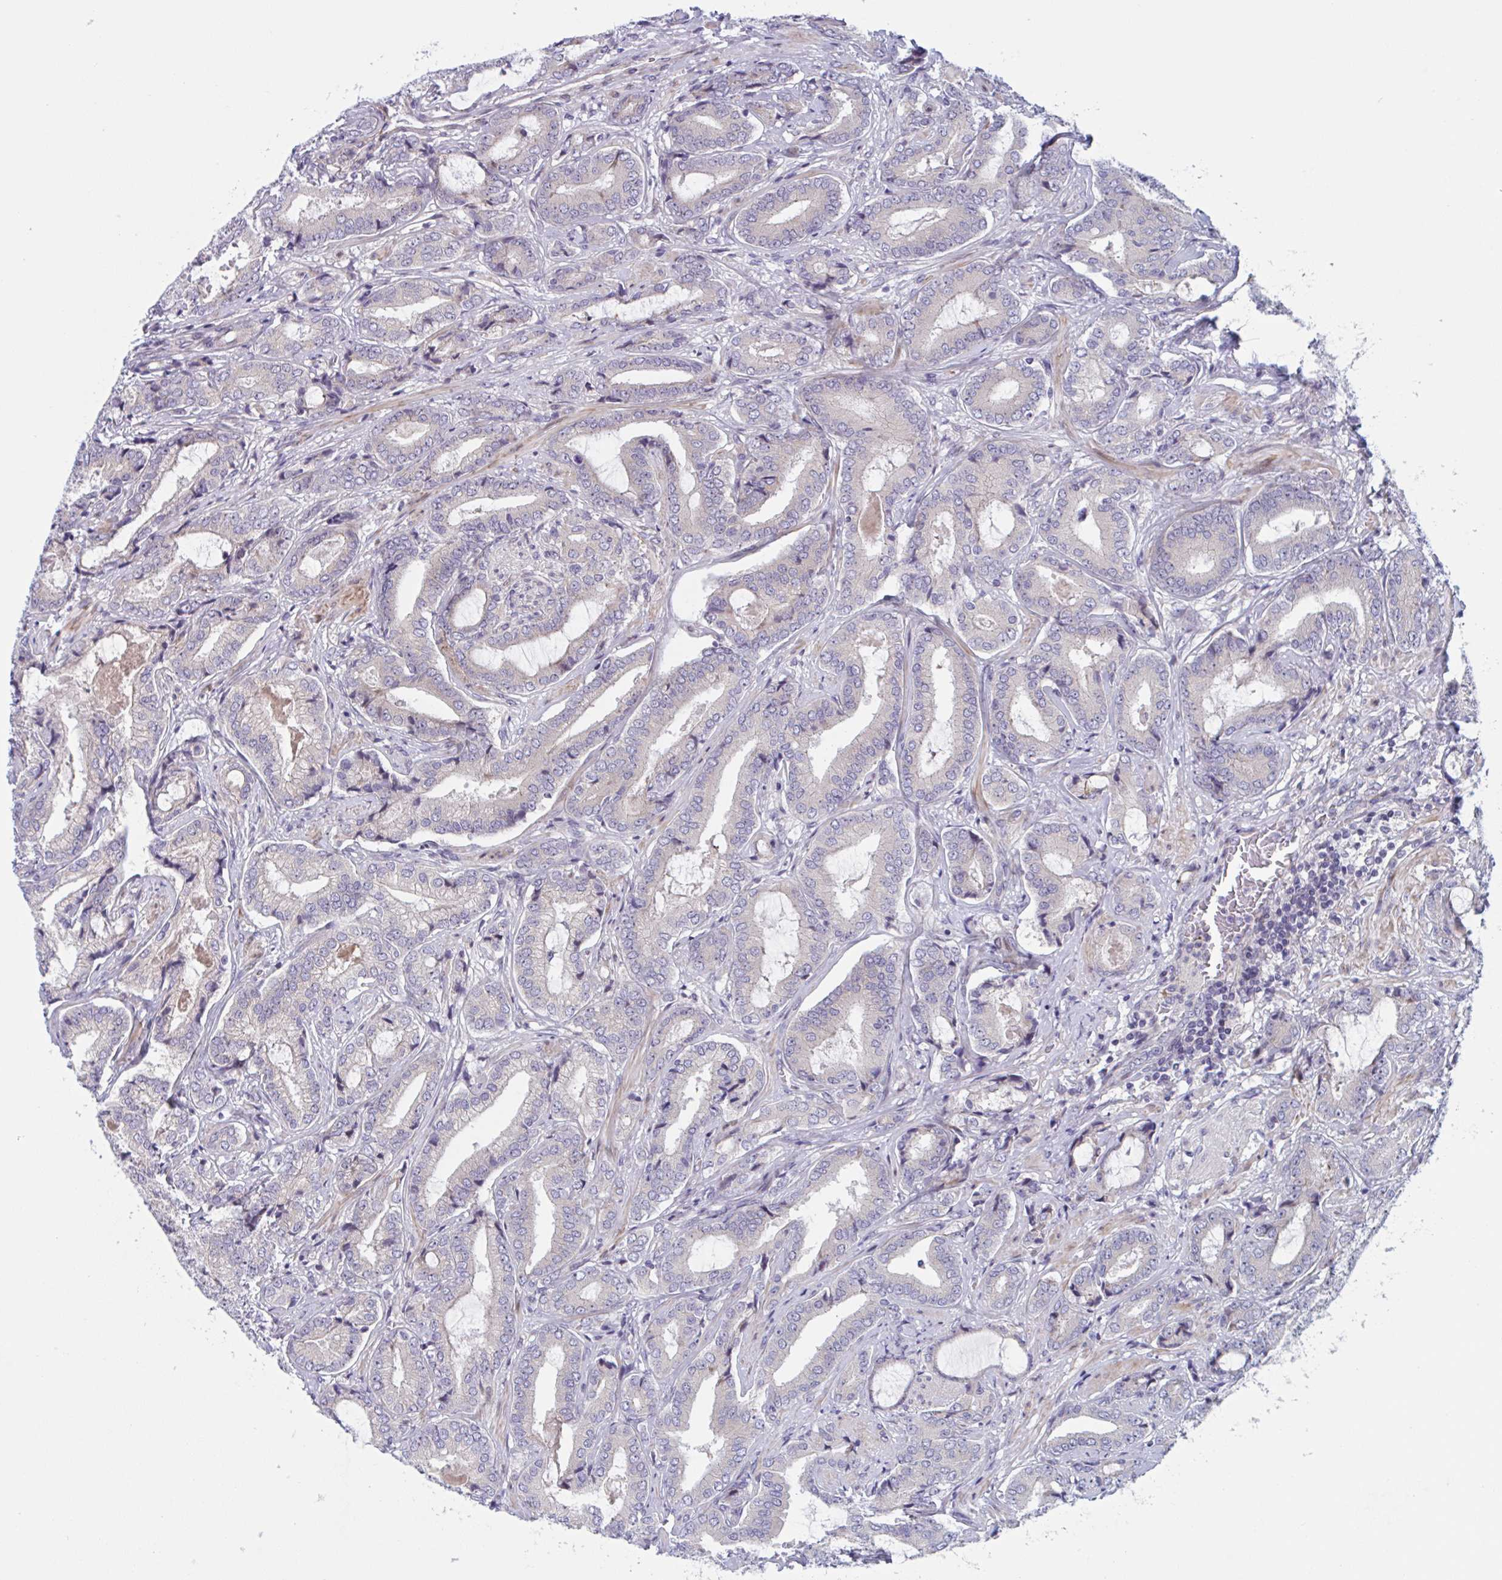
{"staining": {"intensity": "negative", "quantity": "none", "location": "none"}, "tissue": "prostate cancer", "cell_type": "Tumor cells", "image_type": "cancer", "snomed": [{"axis": "morphology", "description": "Adenocarcinoma, High grade"}, {"axis": "topography", "description": "Prostate"}], "caption": "Prostate cancer (adenocarcinoma (high-grade)) was stained to show a protein in brown. There is no significant staining in tumor cells.", "gene": "DUXA", "patient": {"sex": "male", "age": 62}}